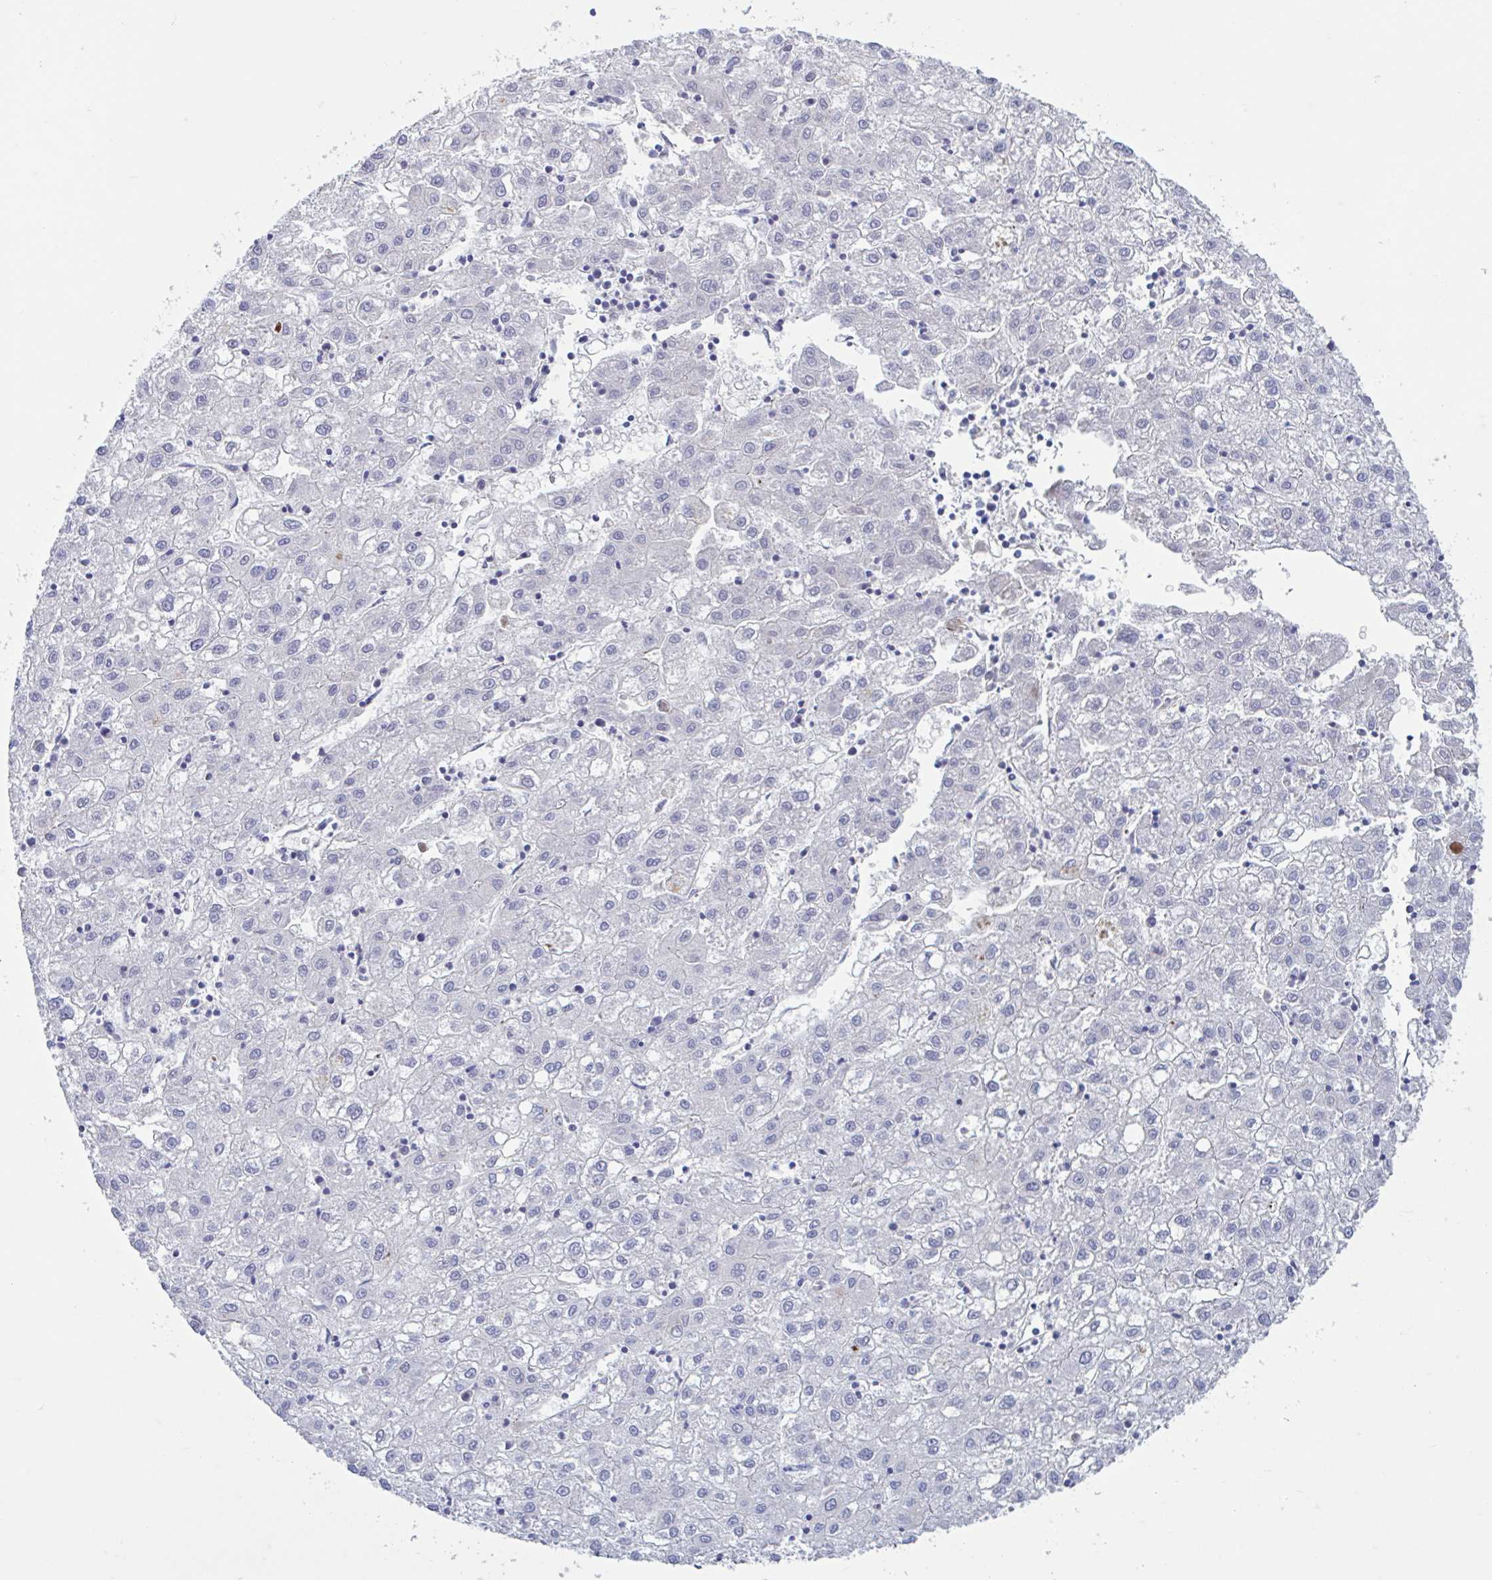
{"staining": {"intensity": "negative", "quantity": "none", "location": "none"}, "tissue": "liver cancer", "cell_type": "Tumor cells", "image_type": "cancer", "snomed": [{"axis": "morphology", "description": "Carcinoma, Hepatocellular, NOS"}, {"axis": "topography", "description": "Liver"}], "caption": "Tumor cells are negative for protein expression in human liver cancer.", "gene": "ZNHIT2", "patient": {"sex": "male", "age": 72}}